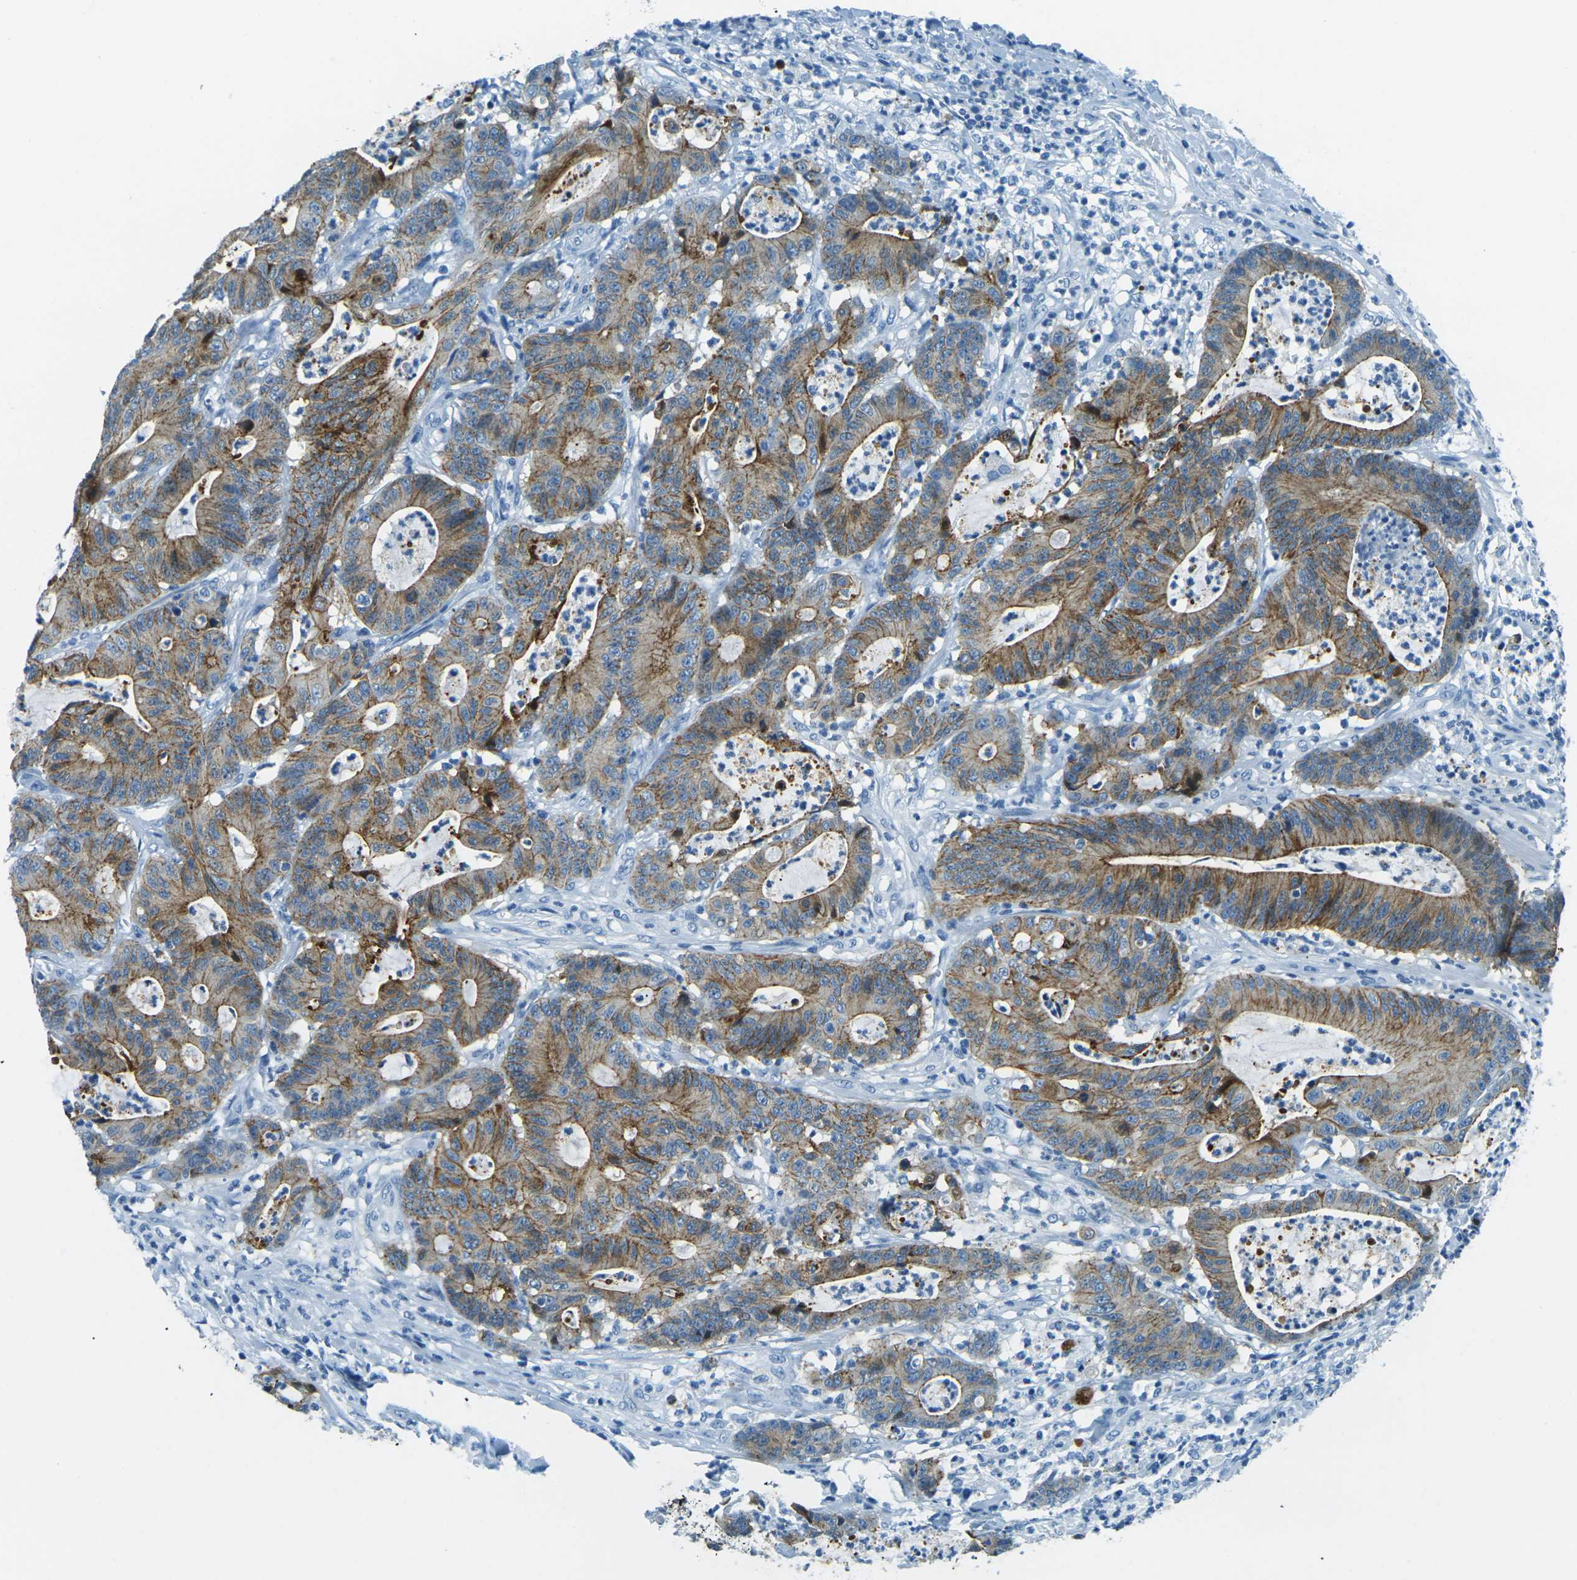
{"staining": {"intensity": "moderate", "quantity": ">75%", "location": "cytoplasmic/membranous"}, "tissue": "colorectal cancer", "cell_type": "Tumor cells", "image_type": "cancer", "snomed": [{"axis": "morphology", "description": "Adenocarcinoma, NOS"}, {"axis": "topography", "description": "Colon"}], "caption": "Immunohistochemistry (IHC) of human colorectal adenocarcinoma demonstrates medium levels of moderate cytoplasmic/membranous positivity in approximately >75% of tumor cells.", "gene": "OCLN", "patient": {"sex": "female", "age": 84}}